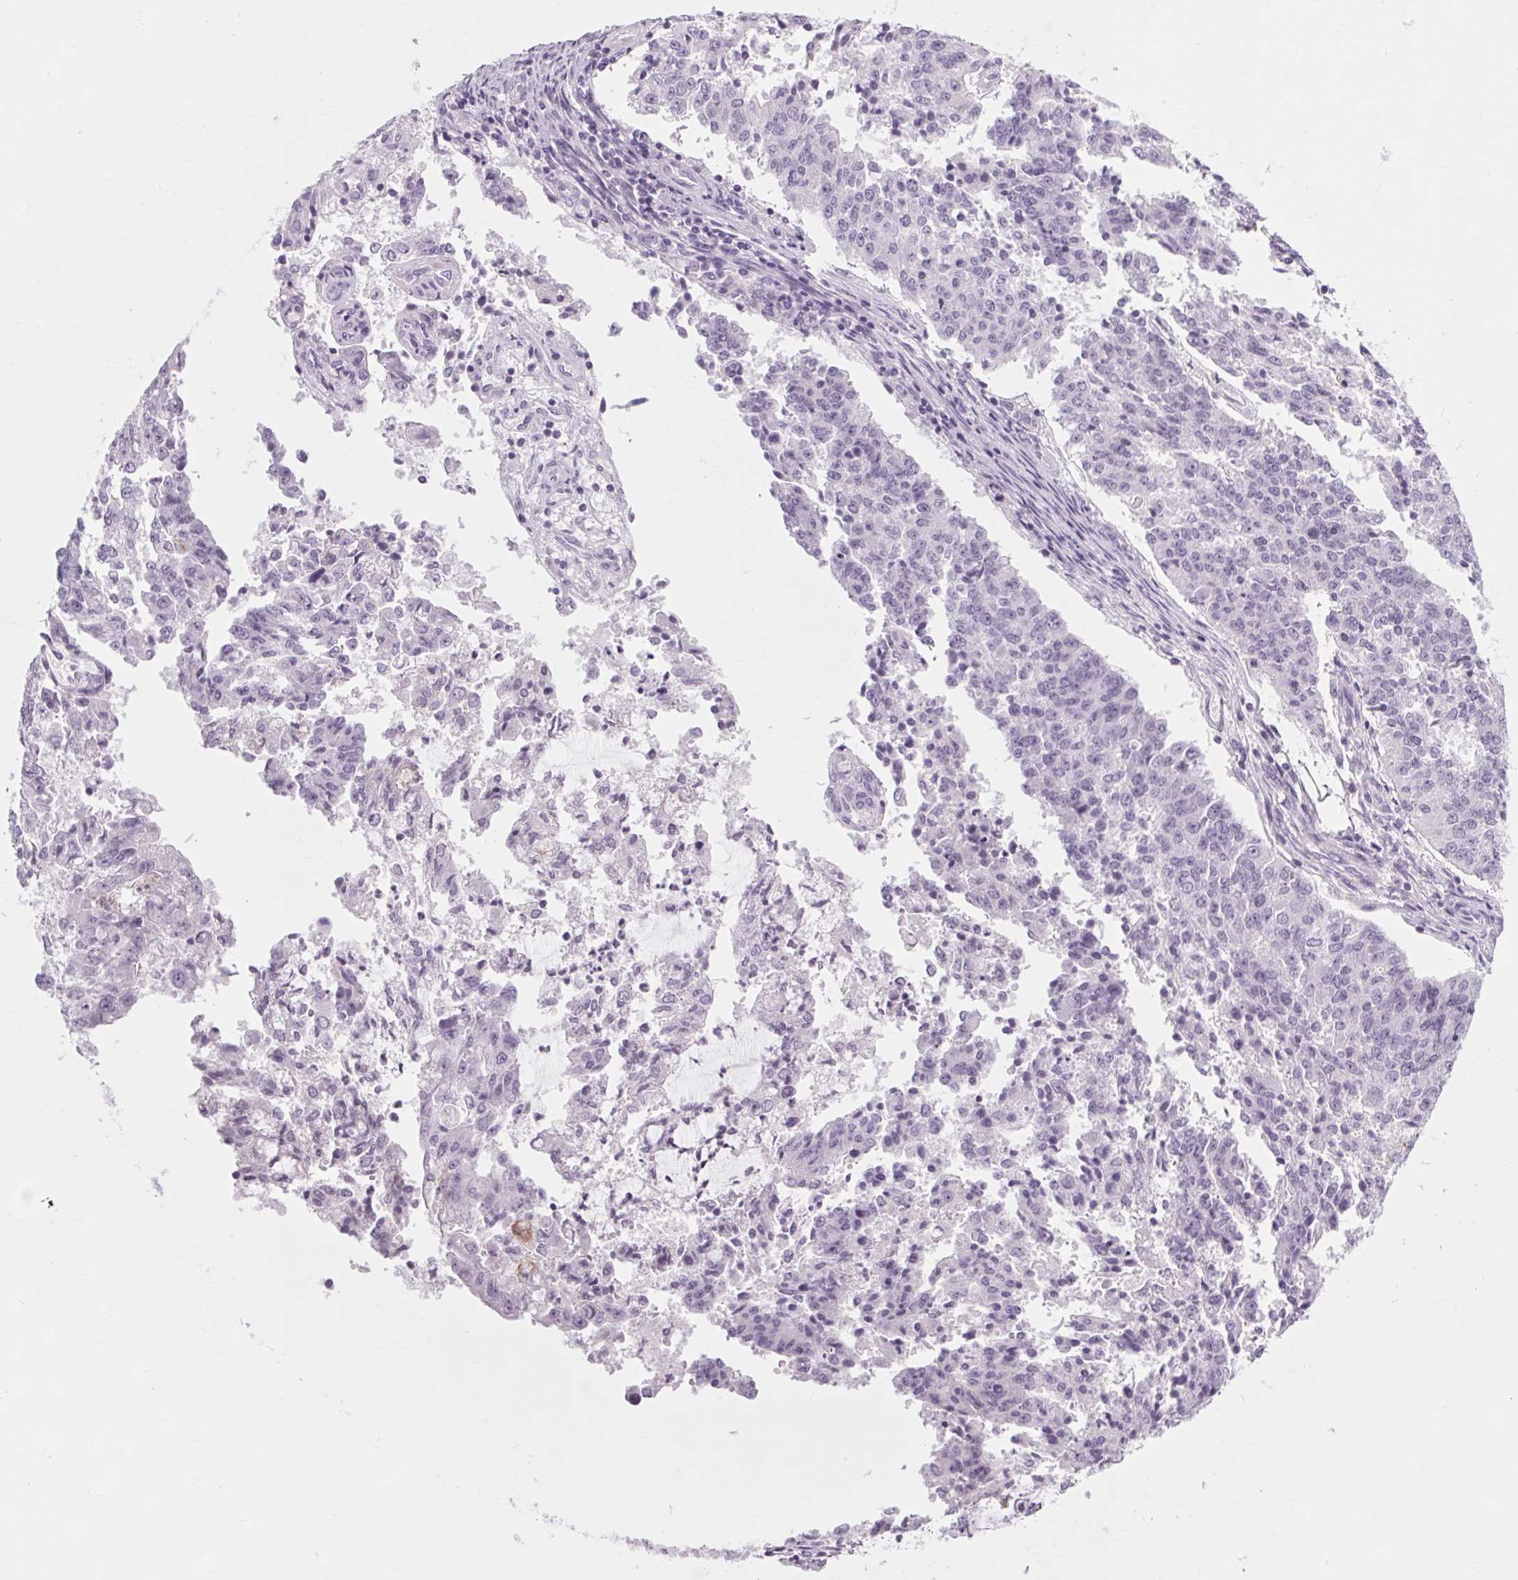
{"staining": {"intensity": "negative", "quantity": "none", "location": "none"}, "tissue": "endometrial cancer", "cell_type": "Tumor cells", "image_type": "cancer", "snomed": [{"axis": "morphology", "description": "Adenocarcinoma, NOS"}, {"axis": "topography", "description": "Endometrium"}], "caption": "Photomicrograph shows no significant protein expression in tumor cells of adenocarcinoma (endometrial).", "gene": "POMC", "patient": {"sex": "female", "age": 82}}